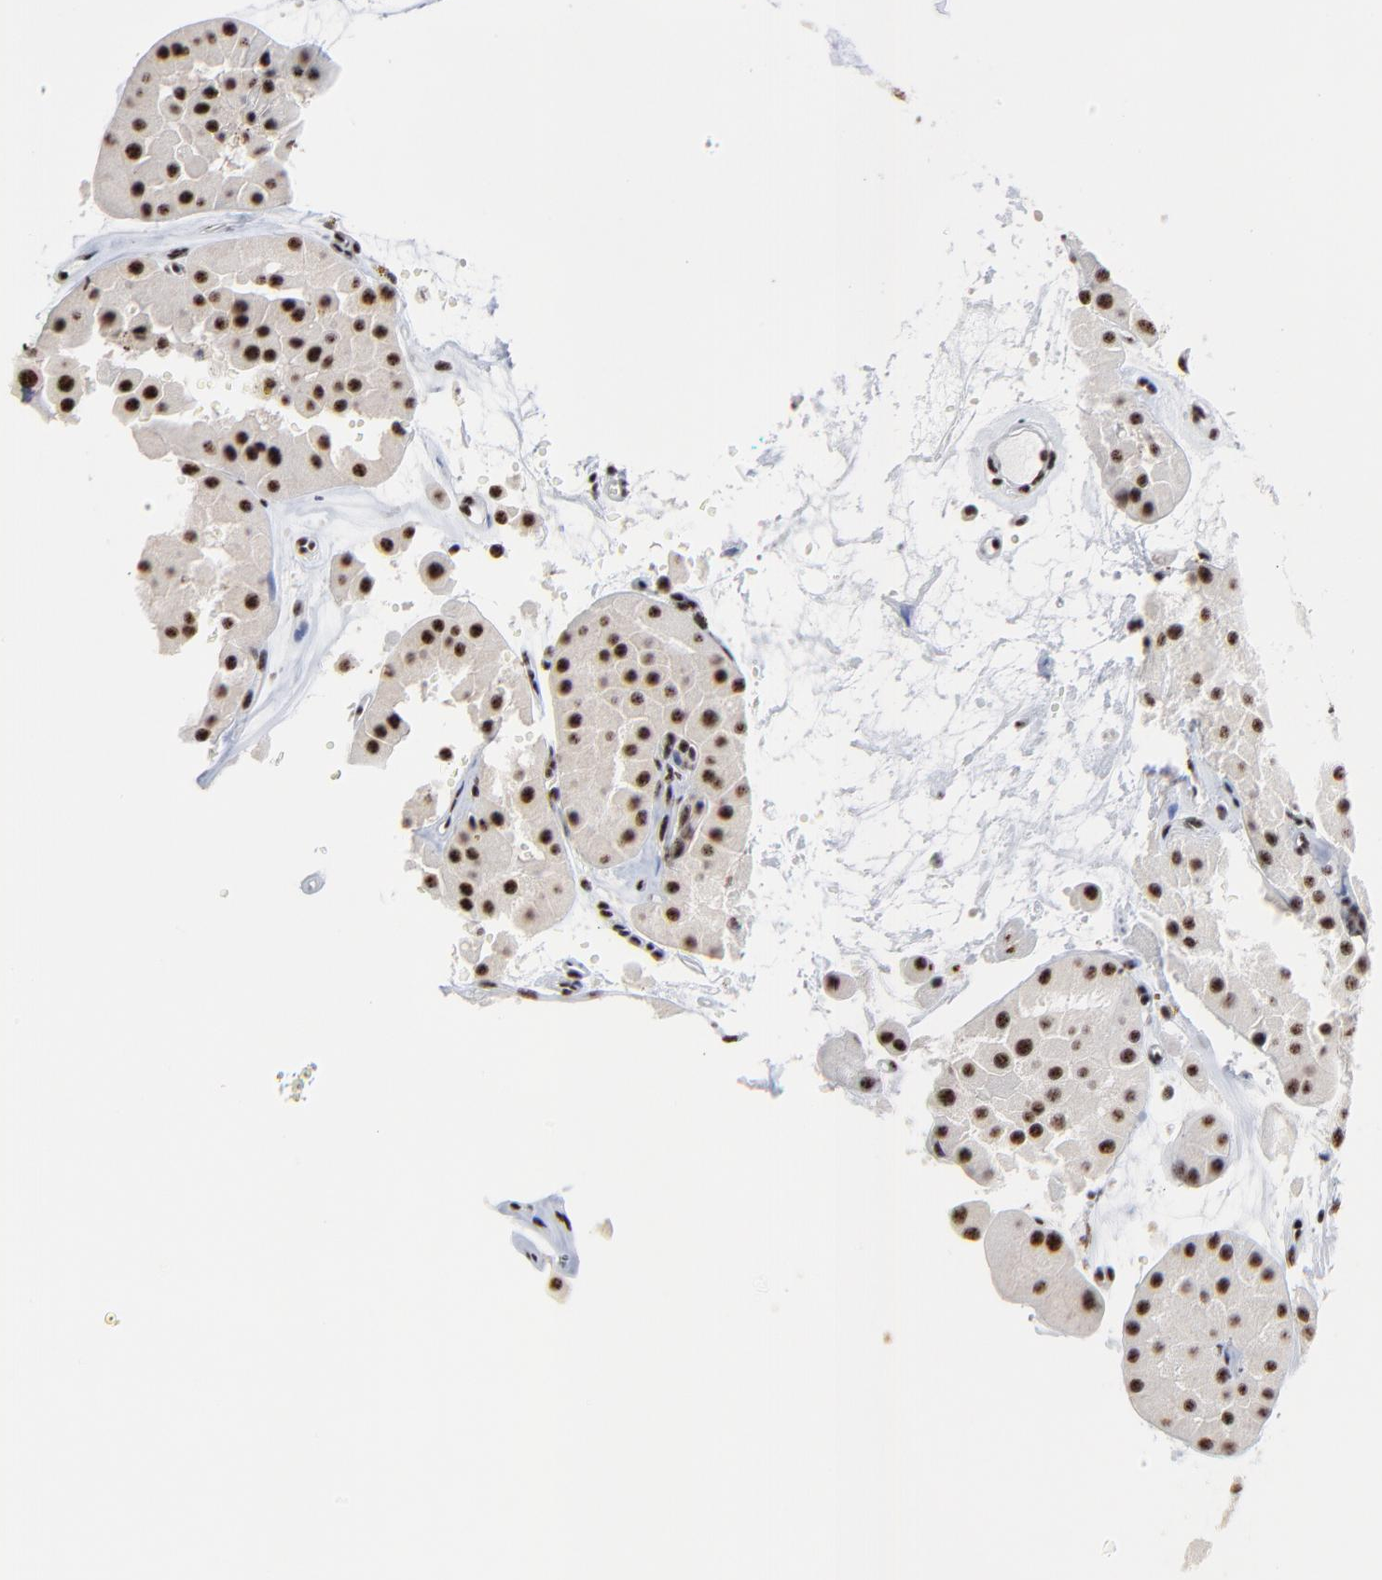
{"staining": {"intensity": "moderate", "quantity": ">75%", "location": "nuclear"}, "tissue": "renal cancer", "cell_type": "Tumor cells", "image_type": "cancer", "snomed": [{"axis": "morphology", "description": "Adenocarcinoma, uncertain malignant potential"}, {"axis": "topography", "description": "Kidney"}], "caption": "Moderate nuclear positivity for a protein is appreciated in about >75% of tumor cells of renal cancer using immunohistochemistry.", "gene": "MBD4", "patient": {"sex": "male", "age": 63}}